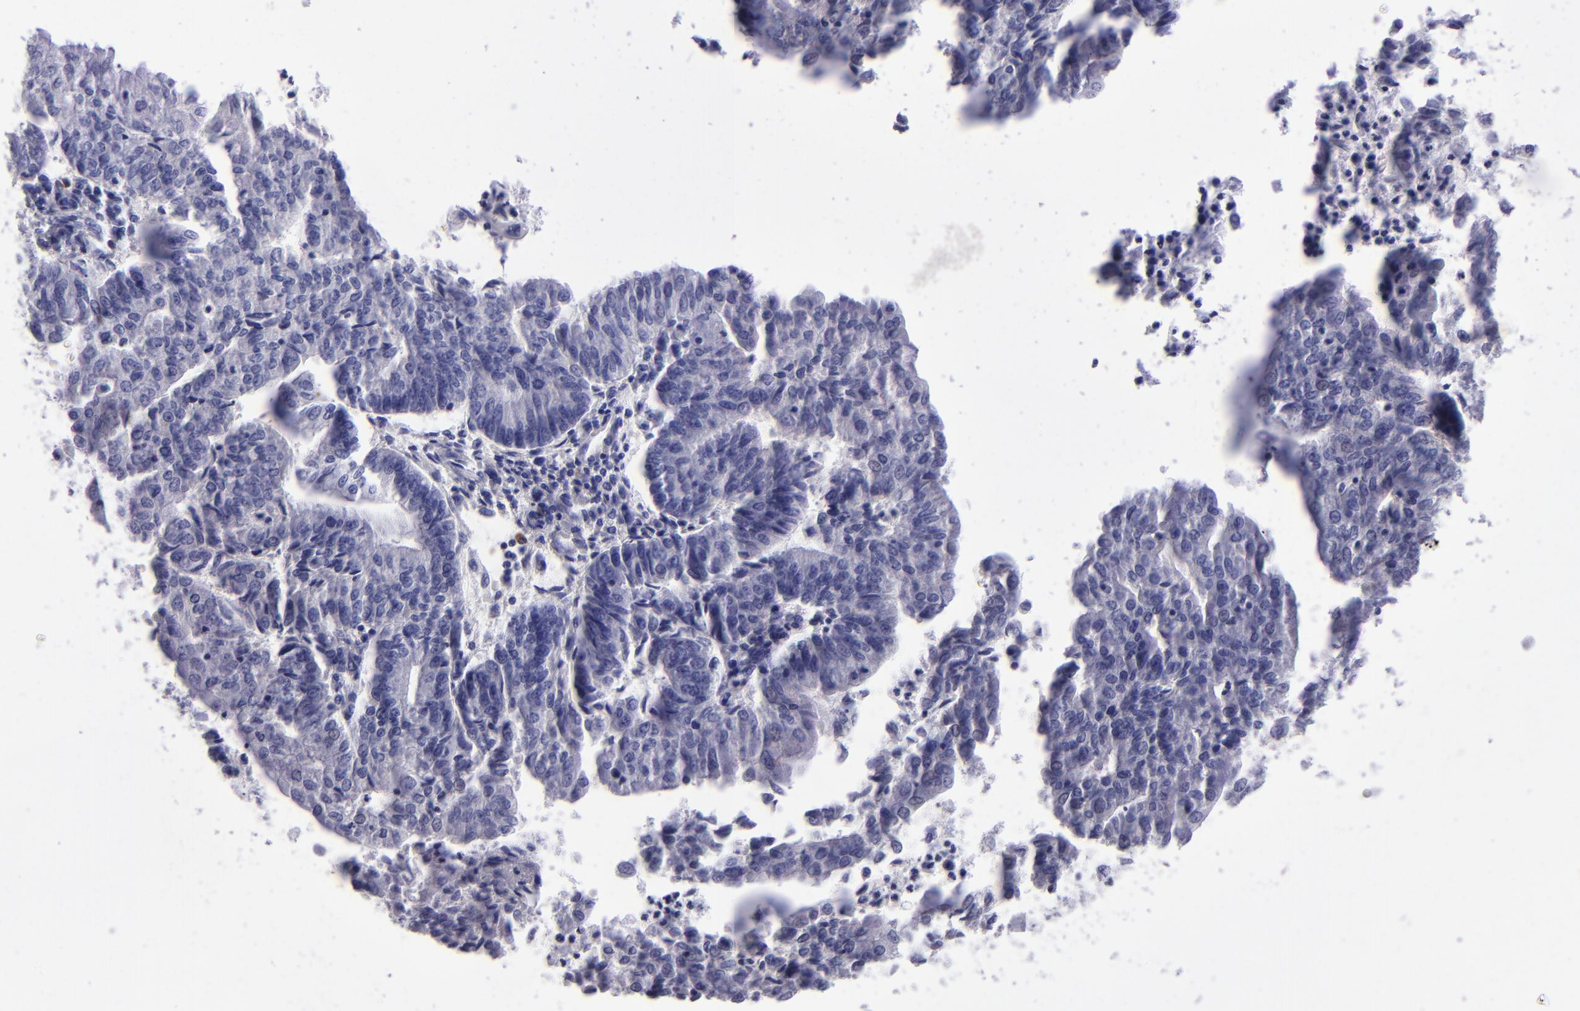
{"staining": {"intensity": "negative", "quantity": "none", "location": "none"}, "tissue": "endometrial cancer", "cell_type": "Tumor cells", "image_type": "cancer", "snomed": [{"axis": "morphology", "description": "Adenocarcinoma, NOS"}, {"axis": "topography", "description": "Endometrium"}], "caption": "Human adenocarcinoma (endometrial) stained for a protein using immunohistochemistry reveals no expression in tumor cells.", "gene": "TYRP1", "patient": {"sex": "female", "age": 59}}